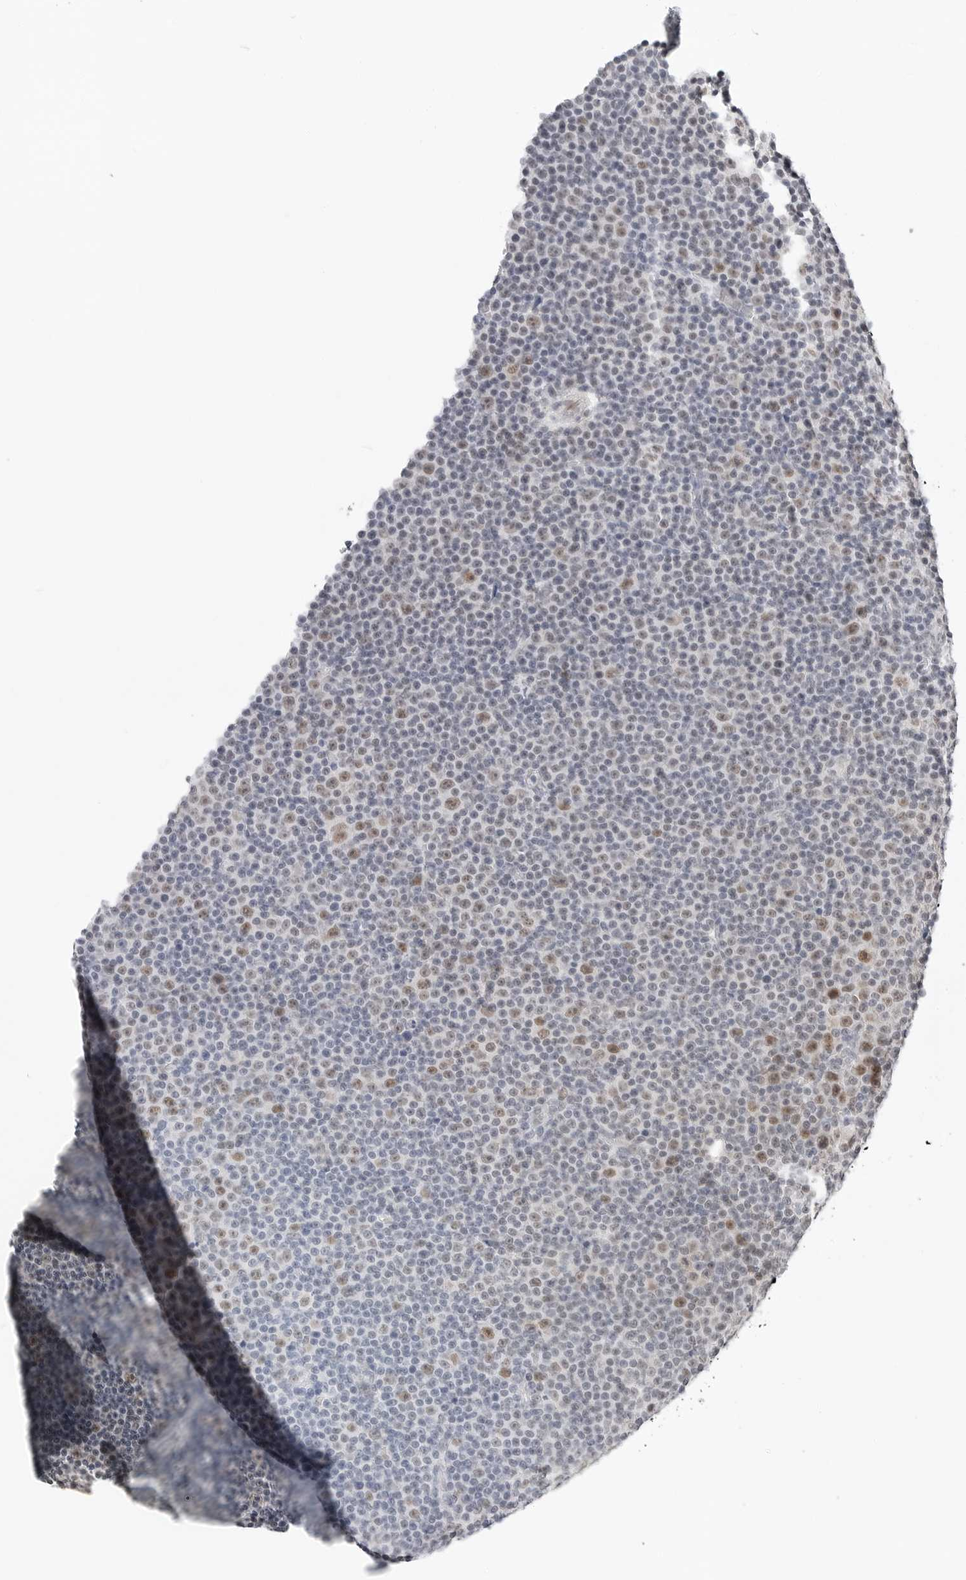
{"staining": {"intensity": "moderate", "quantity": "<25%", "location": "nuclear"}, "tissue": "lymphoma", "cell_type": "Tumor cells", "image_type": "cancer", "snomed": [{"axis": "morphology", "description": "Malignant lymphoma, non-Hodgkin's type, Low grade"}, {"axis": "topography", "description": "Lymph node"}], "caption": "The photomicrograph exhibits immunohistochemical staining of low-grade malignant lymphoma, non-Hodgkin's type. There is moderate nuclear expression is present in approximately <25% of tumor cells.", "gene": "TSEN2", "patient": {"sex": "female", "age": 67}}